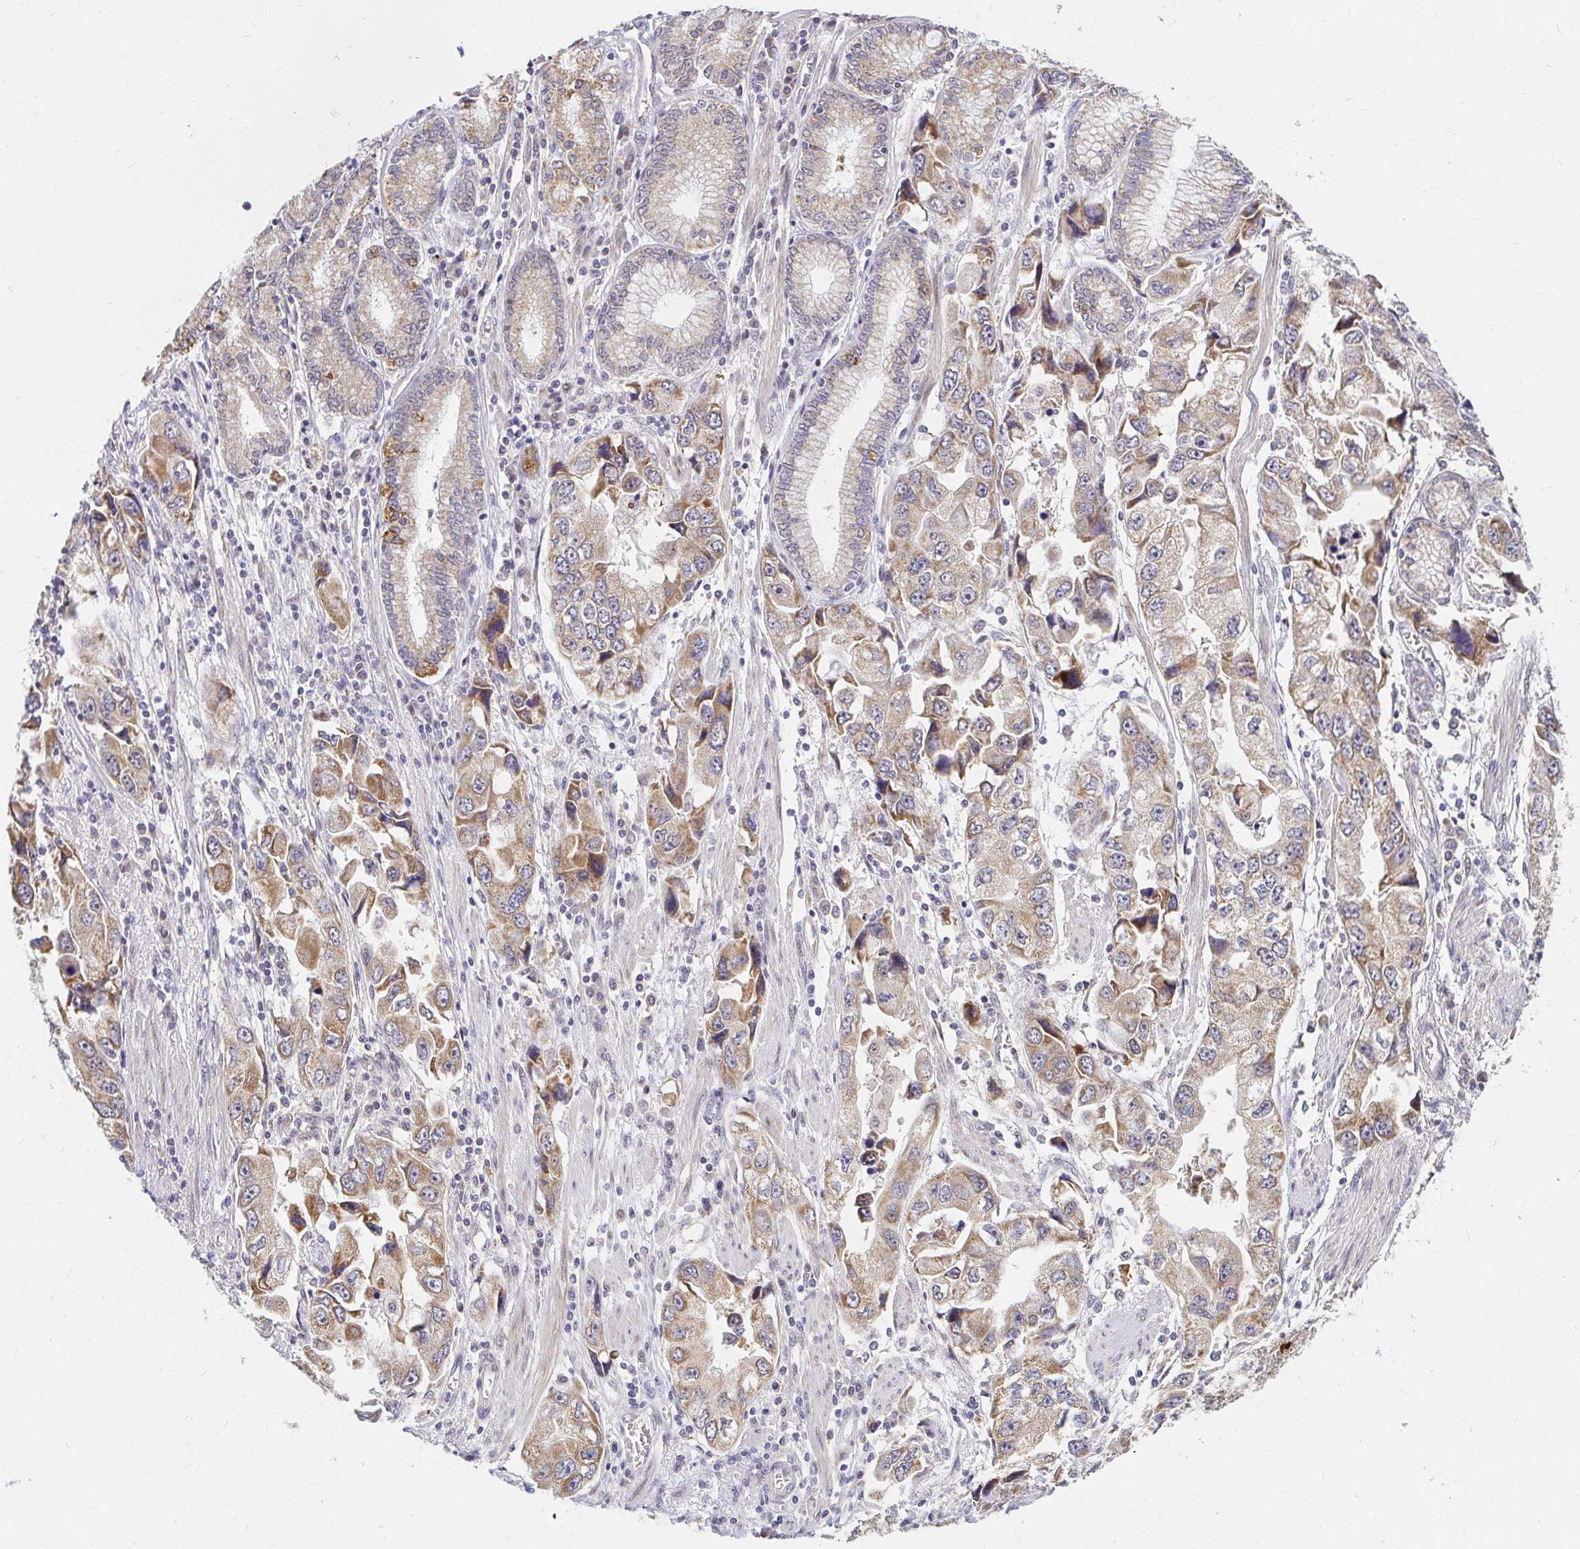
{"staining": {"intensity": "moderate", "quantity": ">75%", "location": "cytoplasmic/membranous"}, "tissue": "stomach cancer", "cell_type": "Tumor cells", "image_type": "cancer", "snomed": [{"axis": "morphology", "description": "Adenocarcinoma, NOS"}, {"axis": "topography", "description": "Stomach, lower"}], "caption": "Human stomach cancer (adenocarcinoma) stained for a protein (brown) displays moderate cytoplasmic/membranous positive positivity in approximately >75% of tumor cells.", "gene": "TIMM50", "patient": {"sex": "female", "age": 93}}